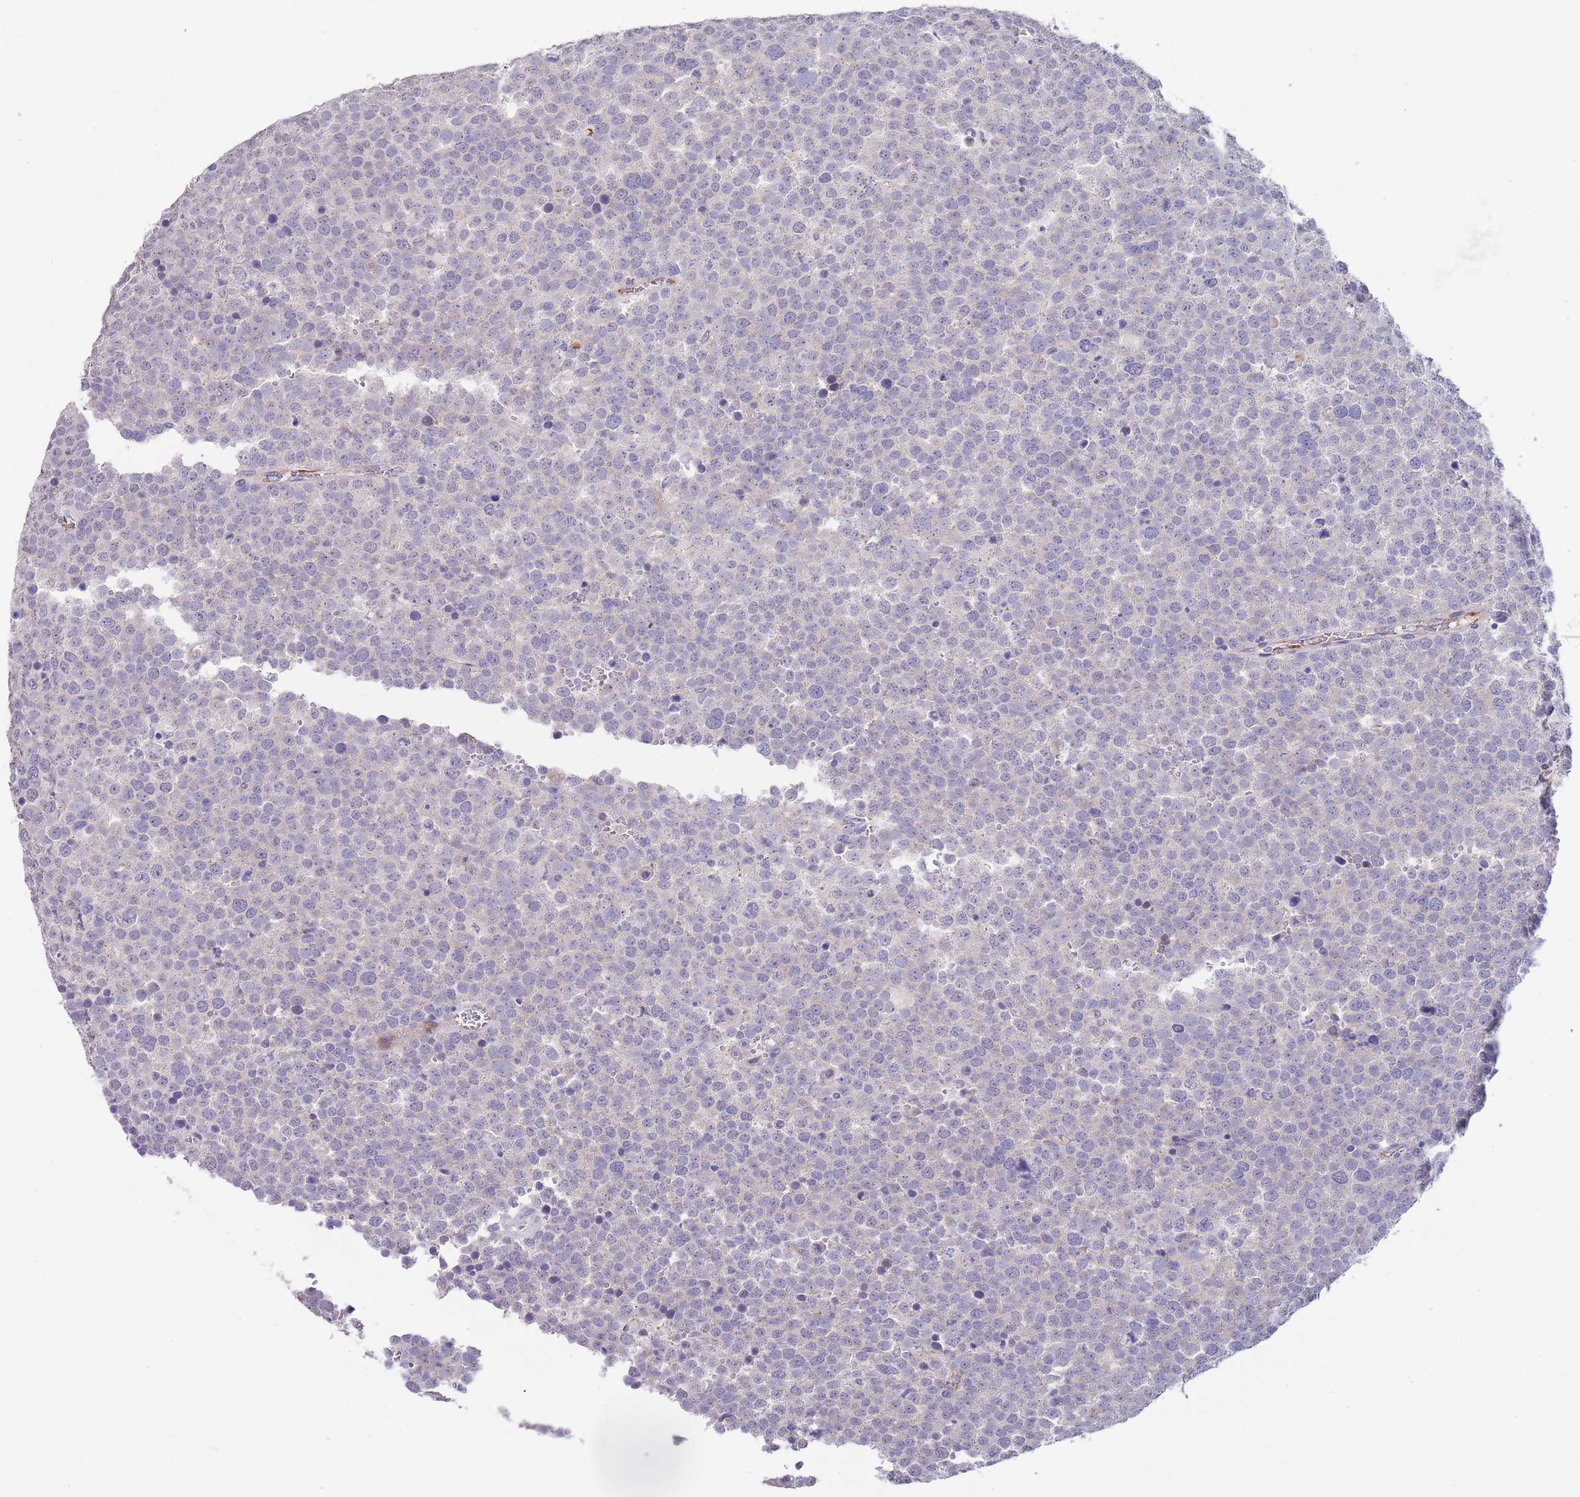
{"staining": {"intensity": "negative", "quantity": "none", "location": "none"}, "tissue": "testis cancer", "cell_type": "Tumor cells", "image_type": "cancer", "snomed": [{"axis": "morphology", "description": "Seminoma, NOS"}, {"axis": "topography", "description": "Testis"}], "caption": "Protein analysis of testis cancer demonstrates no significant staining in tumor cells.", "gene": "TNRC6C", "patient": {"sex": "male", "age": 71}}